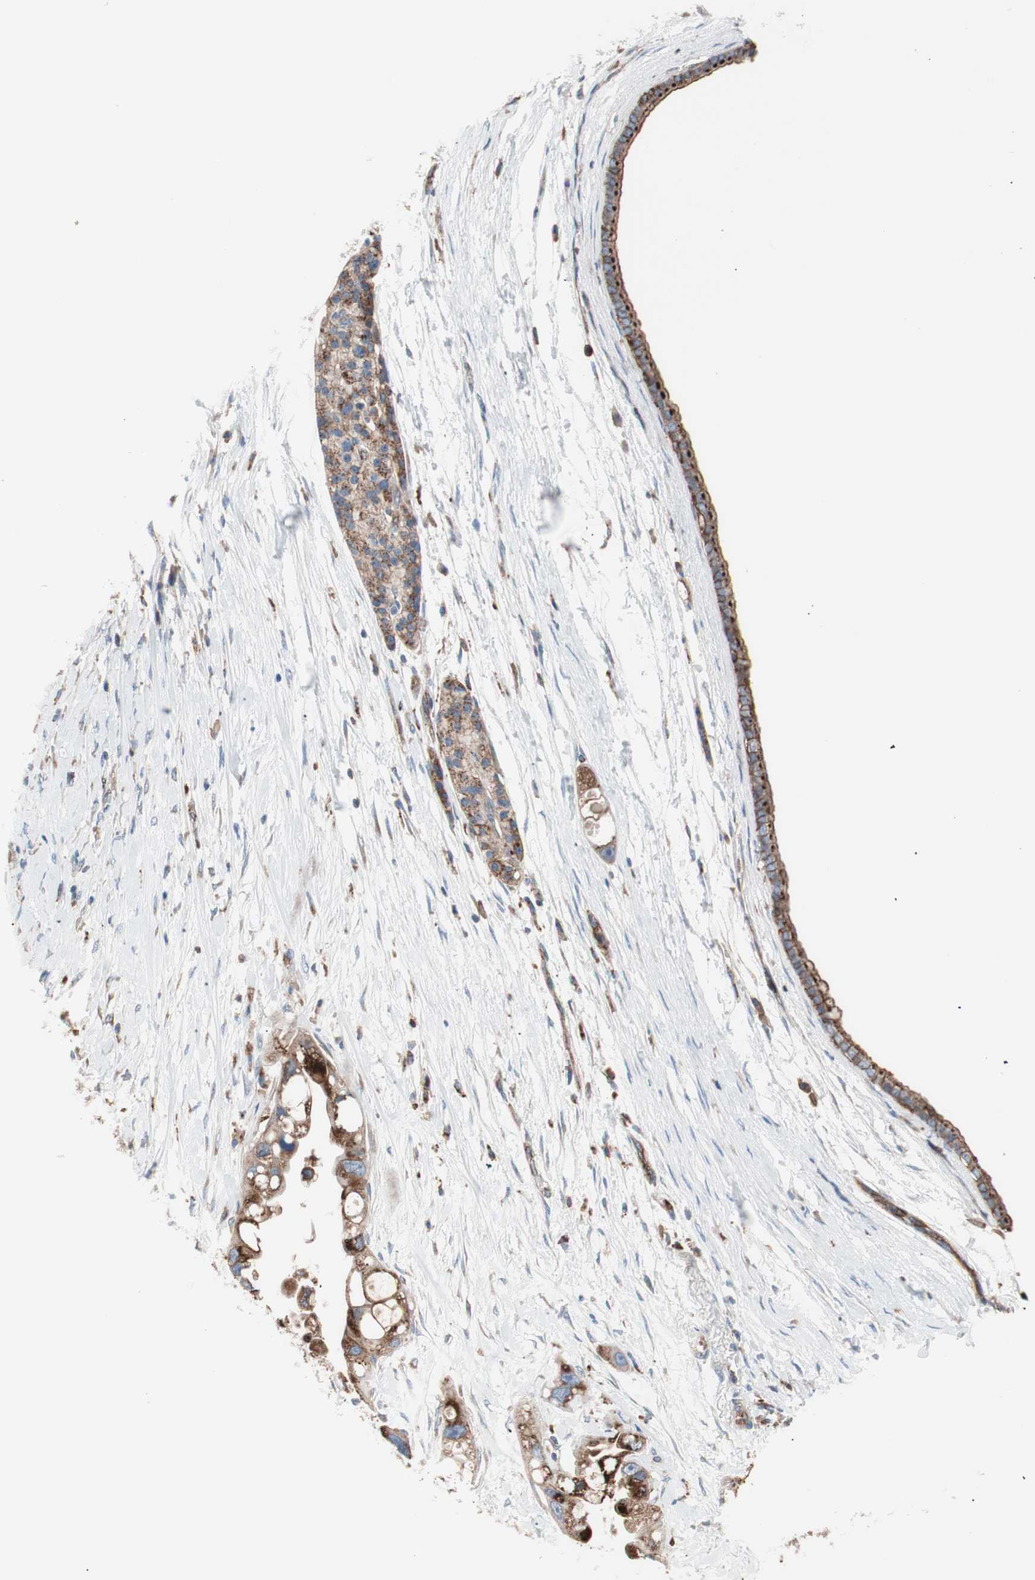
{"staining": {"intensity": "strong", "quantity": ">75%", "location": "cytoplasmic/membranous"}, "tissue": "pancreatic cancer", "cell_type": "Tumor cells", "image_type": "cancer", "snomed": [{"axis": "morphology", "description": "Adenocarcinoma, NOS"}, {"axis": "topography", "description": "Pancreas"}], "caption": "A micrograph showing strong cytoplasmic/membranous staining in approximately >75% of tumor cells in pancreatic adenocarcinoma, as visualized by brown immunohistochemical staining.", "gene": "FLOT2", "patient": {"sex": "female", "age": 77}}